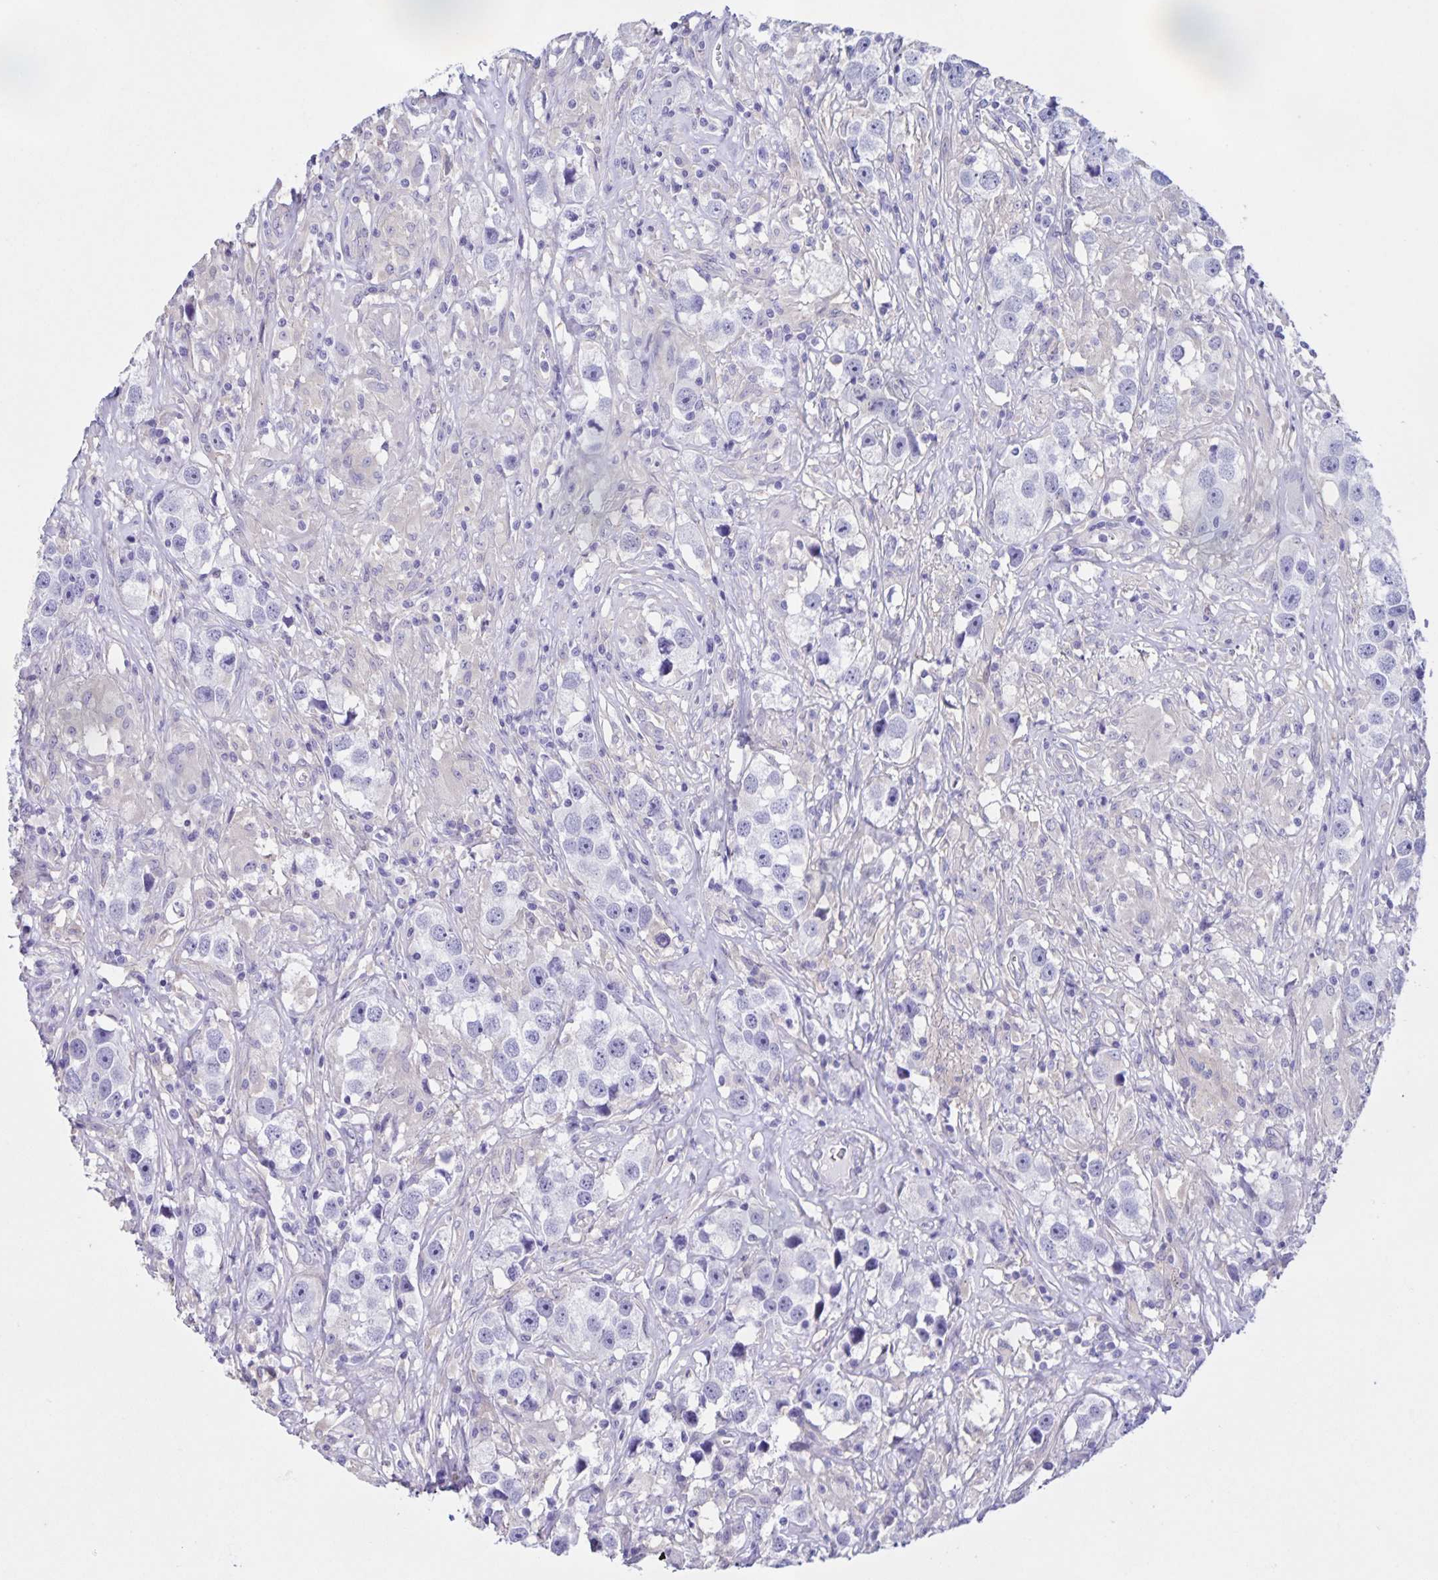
{"staining": {"intensity": "negative", "quantity": "none", "location": "none"}, "tissue": "testis cancer", "cell_type": "Tumor cells", "image_type": "cancer", "snomed": [{"axis": "morphology", "description": "Seminoma, NOS"}, {"axis": "topography", "description": "Testis"}], "caption": "Immunohistochemistry of human seminoma (testis) reveals no staining in tumor cells. The staining was performed using DAB to visualize the protein expression in brown, while the nuclei were stained in blue with hematoxylin (Magnification: 20x).", "gene": "BOLL", "patient": {"sex": "male", "age": 49}}